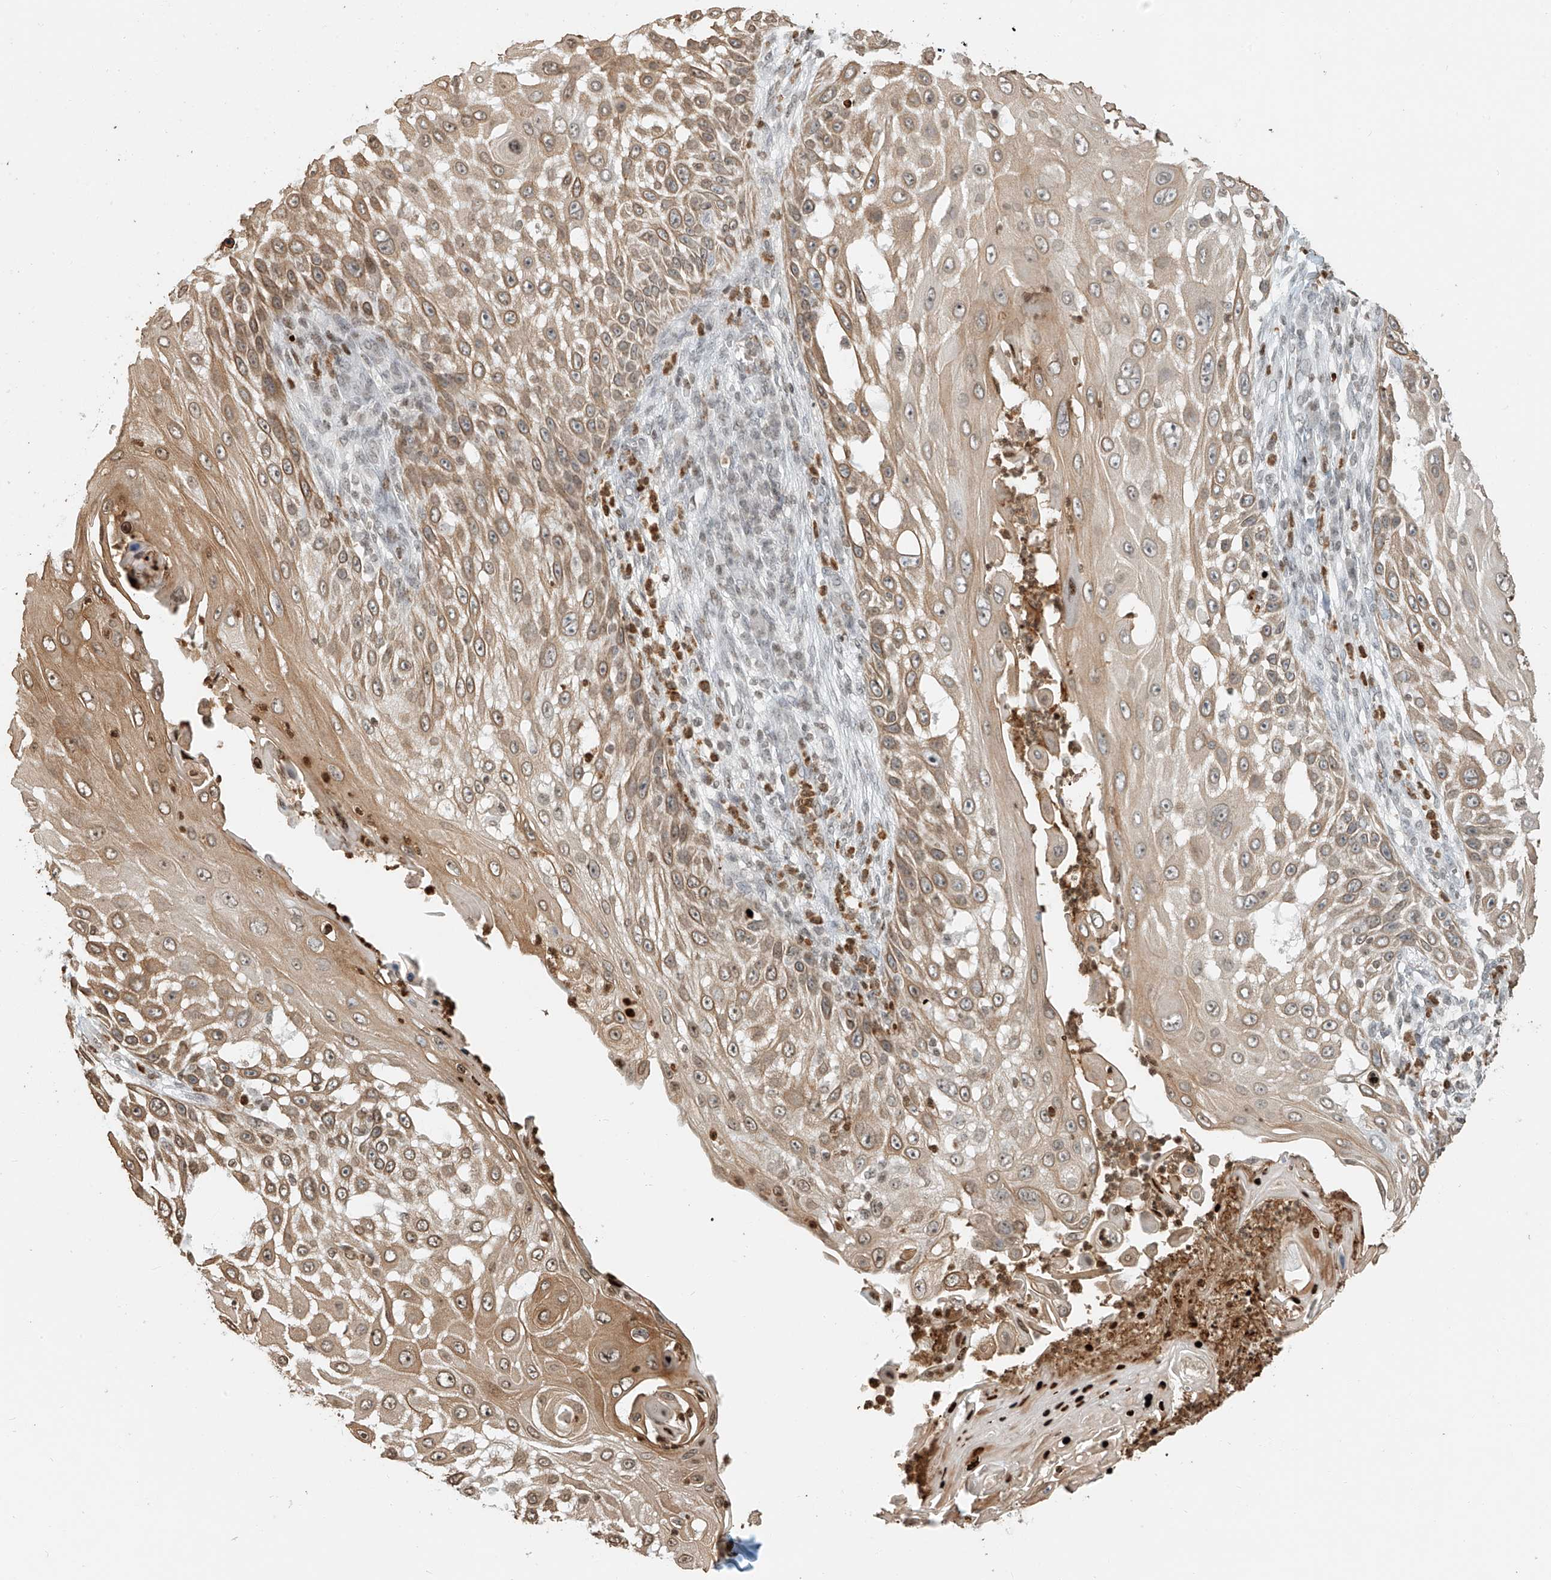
{"staining": {"intensity": "moderate", "quantity": ">75%", "location": "cytoplasmic/membranous"}, "tissue": "skin cancer", "cell_type": "Tumor cells", "image_type": "cancer", "snomed": [{"axis": "morphology", "description": "Squamous cell carcinoma, NOS"}, {"axis": "topography", "description": "Skin"}], "caption": "A micrograph of human skin cancer (squamous cell carcinoma) stained for a protein reveals moderate cytoplasmic/membranous brown staining in tumor cells. Immunohistochemistry (ihc) stains the protein in brown and the nuclei are stained blue.", "gene": "C17orf58", "patient": {"sex": "female", "age": 44}}